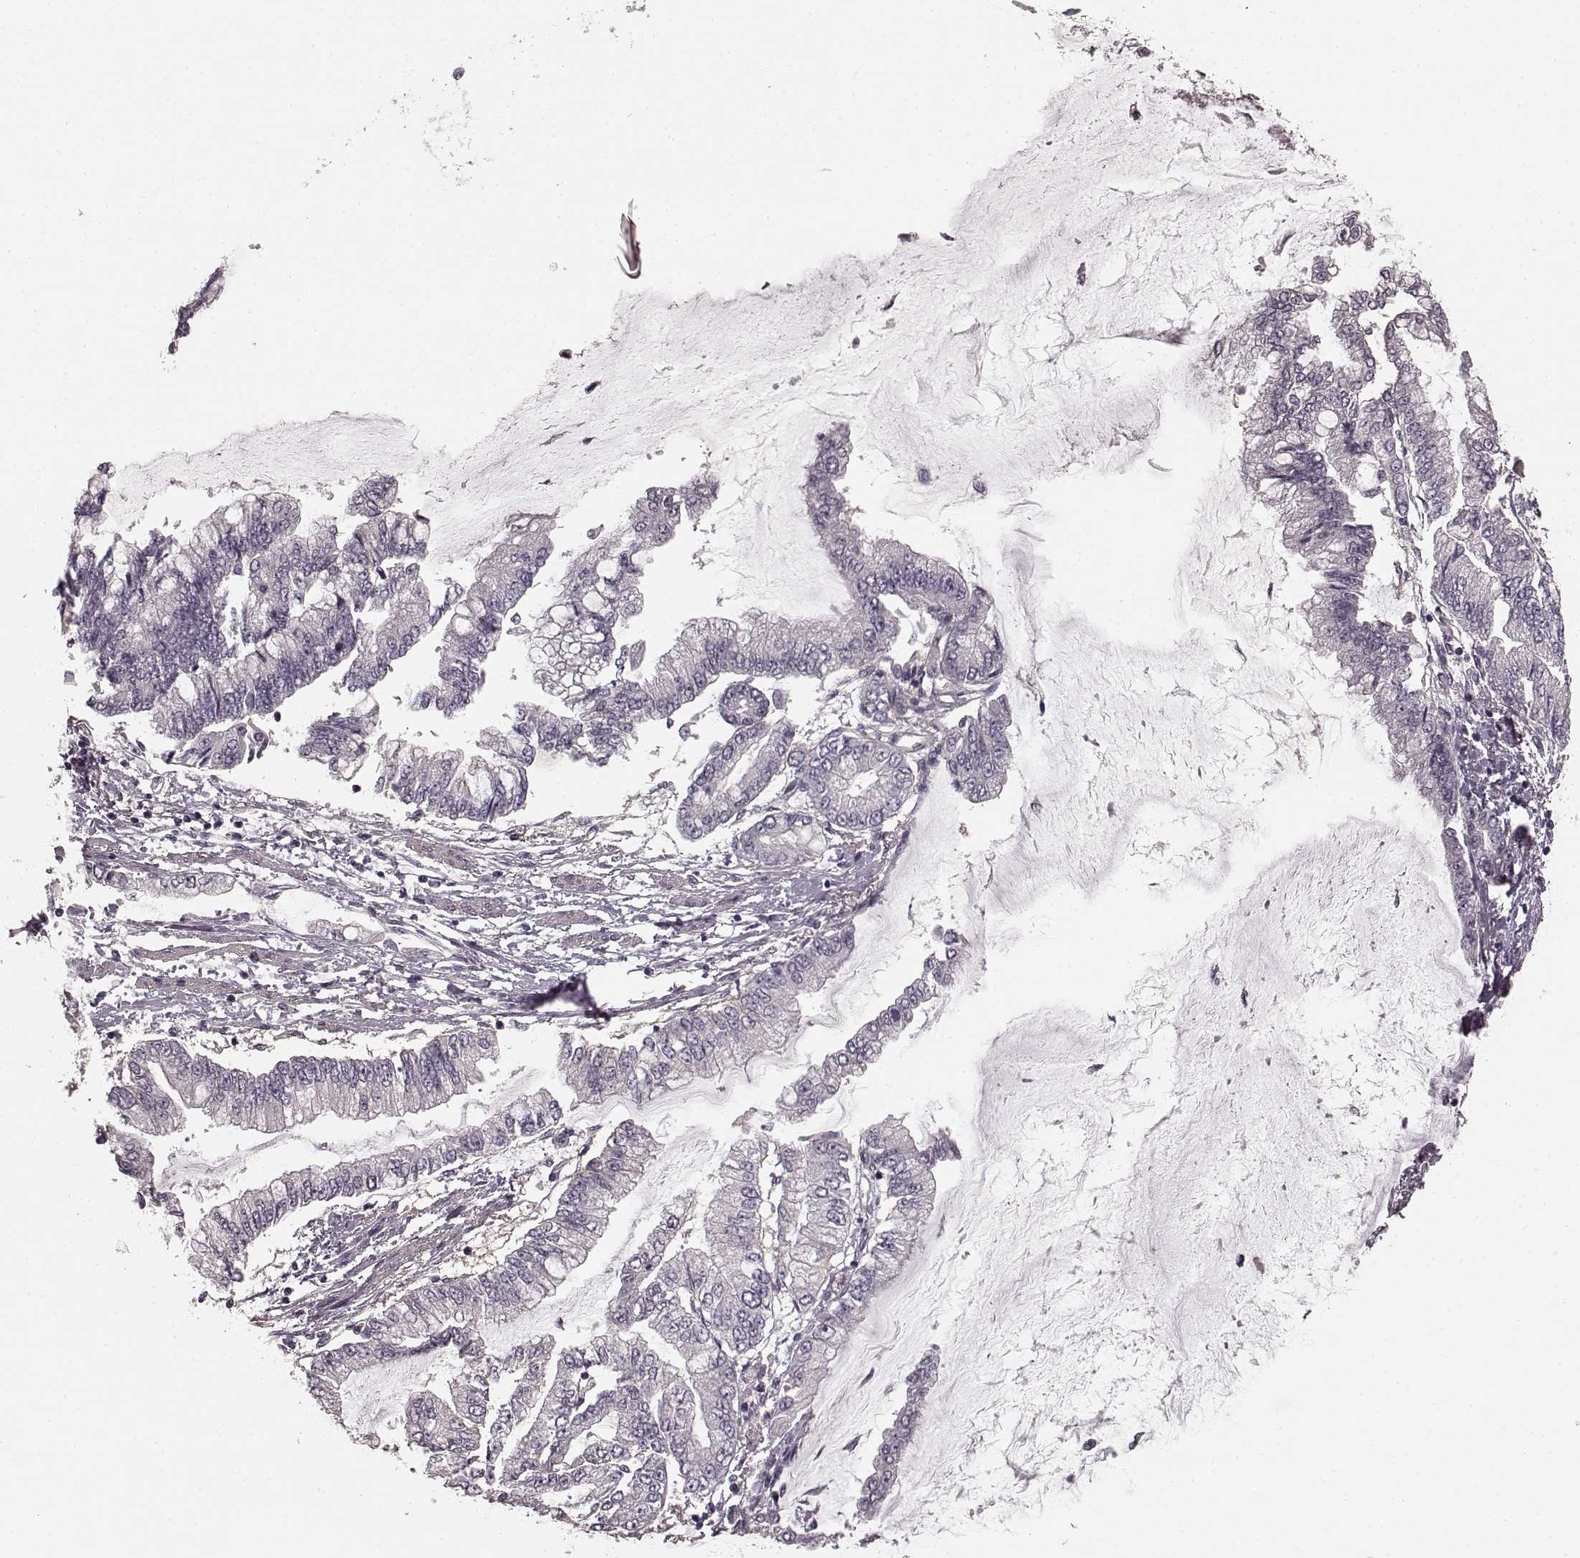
{"staining": {"intensity": "negative", "quantity": "none", "location": "none"}, "tissue": "stomach cancer", "cell_type": "Tumor cells", "image_type": "cancer", "snomed": [{"axis": "morphology", "description": "Adenocarcinoma, NOS"}, {"axis": "topography", "description": "Stomach, upper"}], "caption": "DAB (3,3'-diaminobenzidine) immunohistochemical staining of human stomach cancer displays no significant staining in tumor cells.", "gene": "PRKCE", "patient": {"sex": "female", "age": 74}}